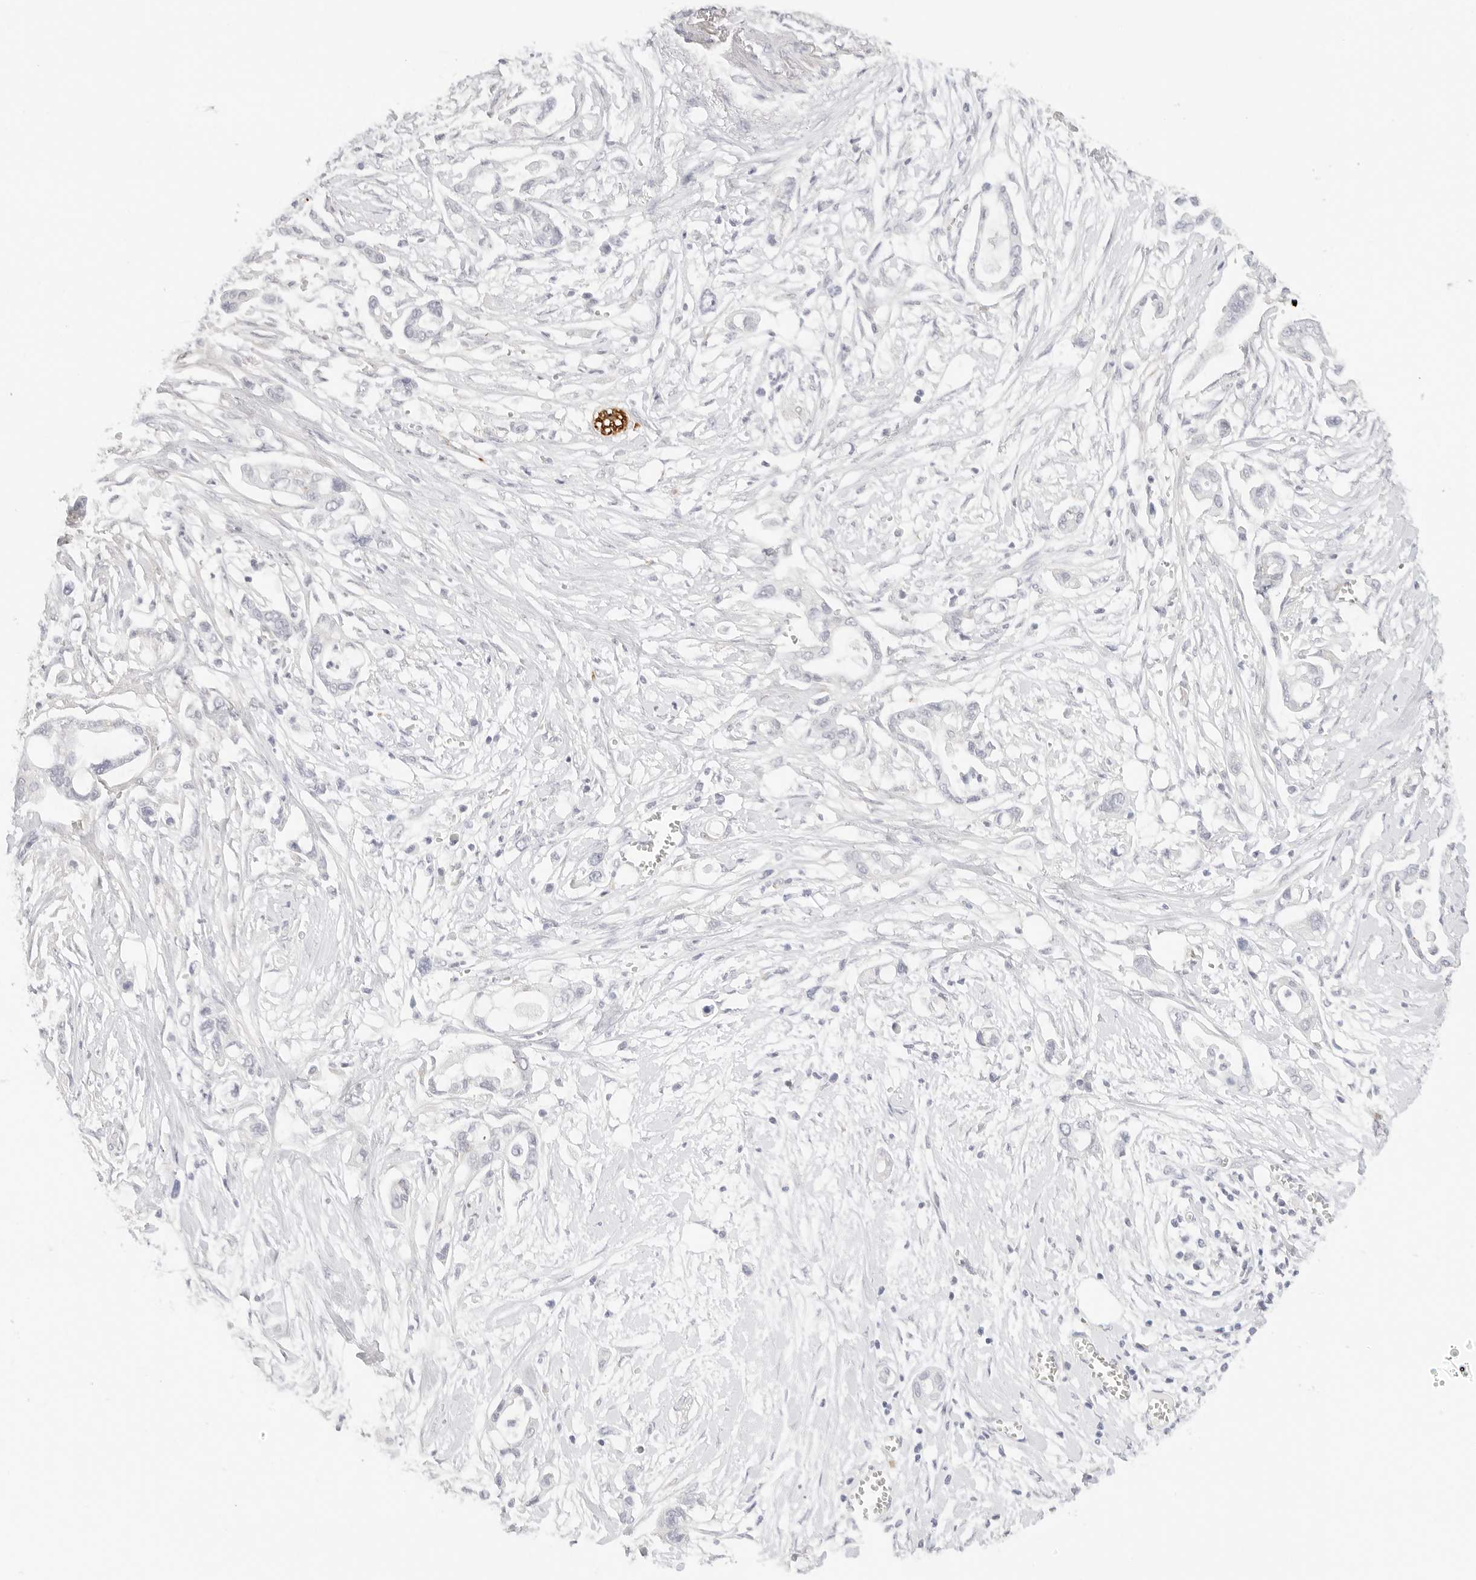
{"staining": {"intensity": "negative", "quantity": "none", "location": "none"}, "tissue": "pancreatic cancer", "cell_type": "Tumor cells", "image_type": "cancer", "snomed": [{"axis": "morphology", "description": "Adenocarcinoma, NOS"}, {"axis": "topography", "description": "Pancreas"}], "caption": "Pancreatic cancer (adenocarcinoma) was stained to show a protein in brown. There is no significant positivity in tumor cells.", "gene": "PCDH19", "patient": {"sex": "male", "age": 68}}